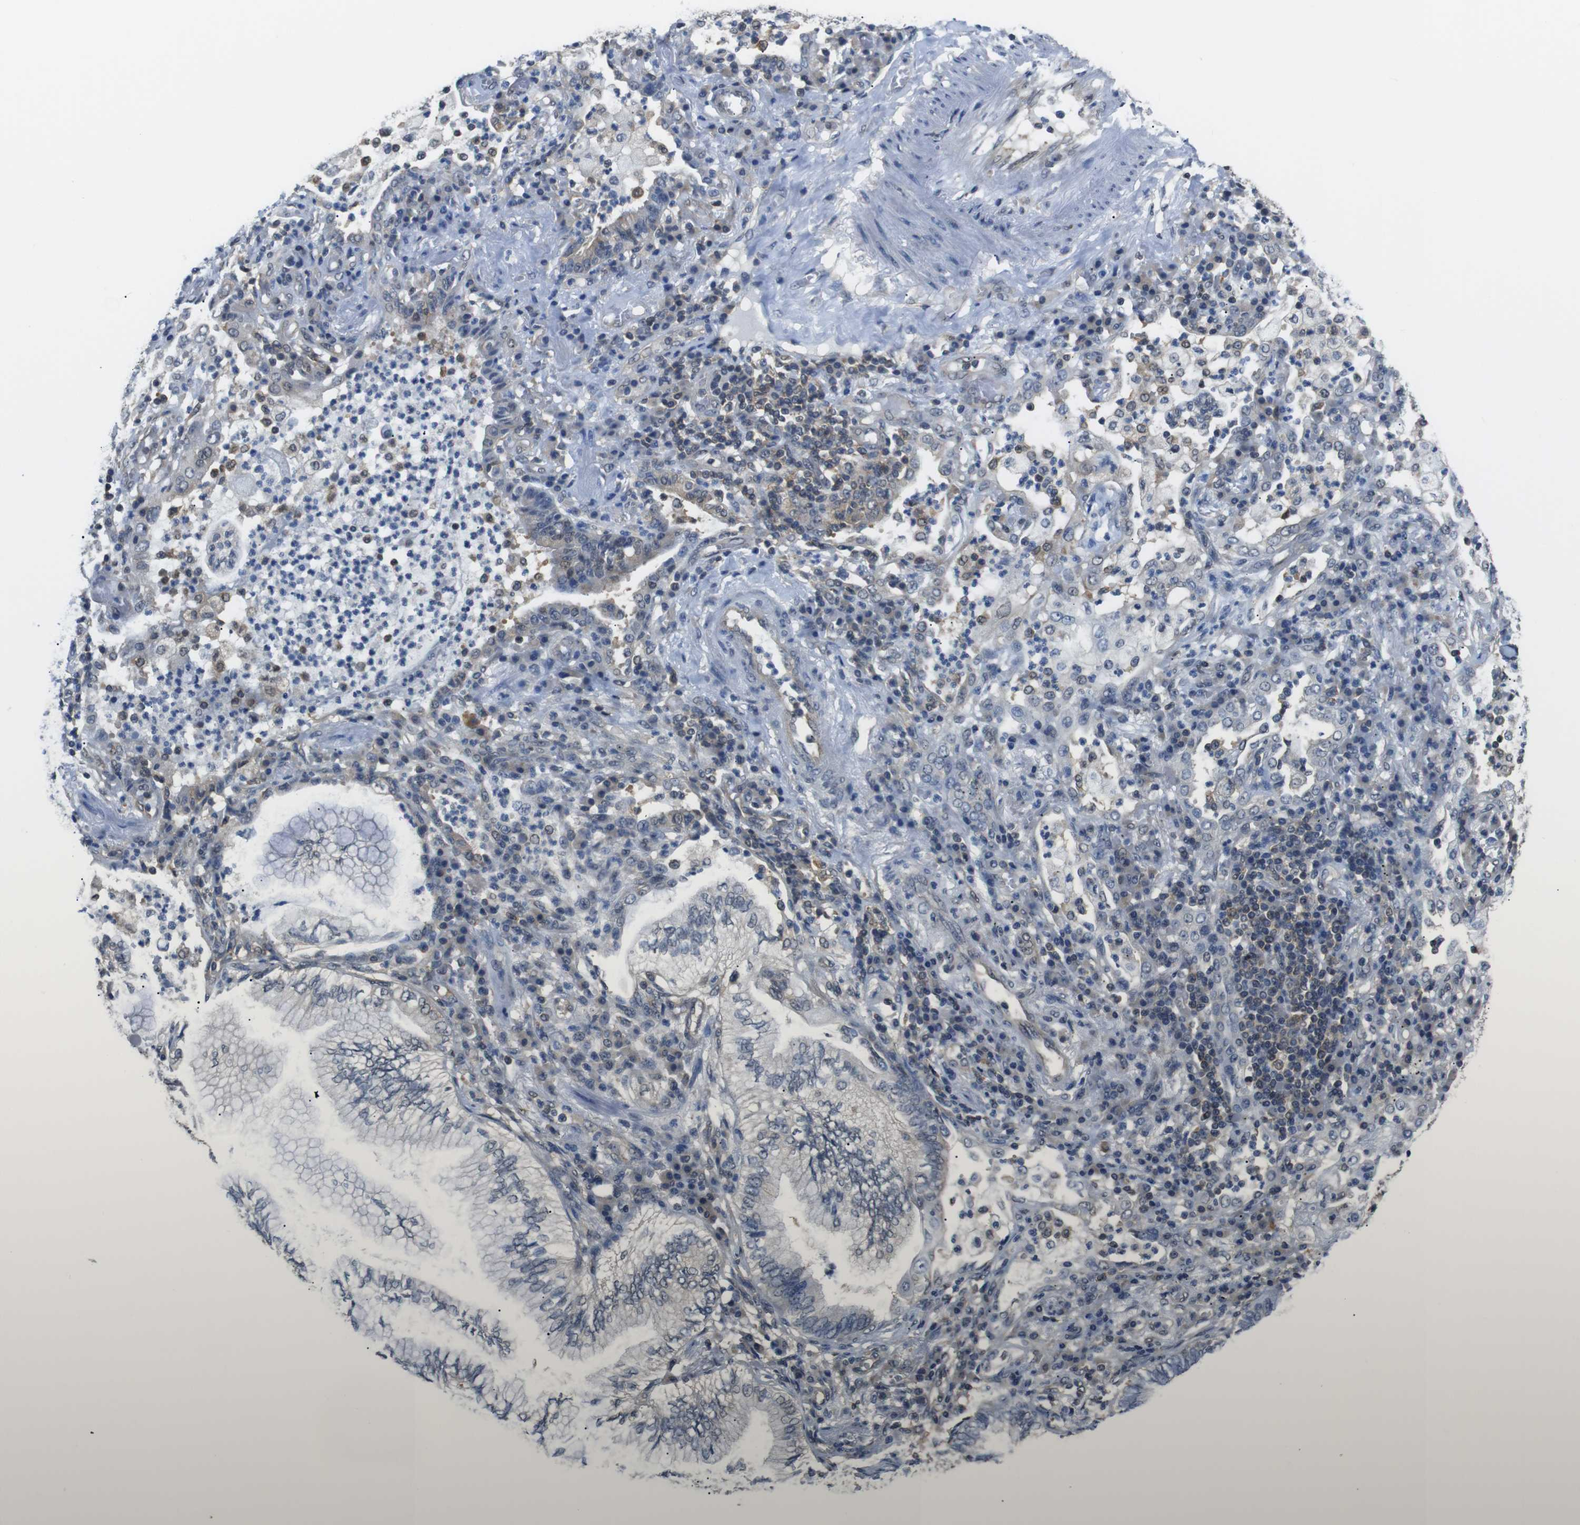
{"staining": {"intensity": "negative", "quantity": "none", "location": "none"}, "tissue": "lung cancer", "cell_type": "Tumor cells", "image_type": "cancer", "snomed": [{"axis": "morphology", "description": "Normal tissue, NOS"}, {"axis": "morphology", "description": "Adenocarcinoma, NOS"}, {"axis": "topography", "description": "Bronchus"}, {"axis": "topography", "description": "Lung"}], "caption": "Protein analysis of lung cancer reveals no significant staining in tumor cells. (Stains: DAB (3,3'-diaminobenzidine) immunohistochemistry with hematoxylin counter stain, Microscopy: brightfield microscopy at high magnification).", "gene": "UBXN1", "patient": {"sex": "female", "age": 70}}